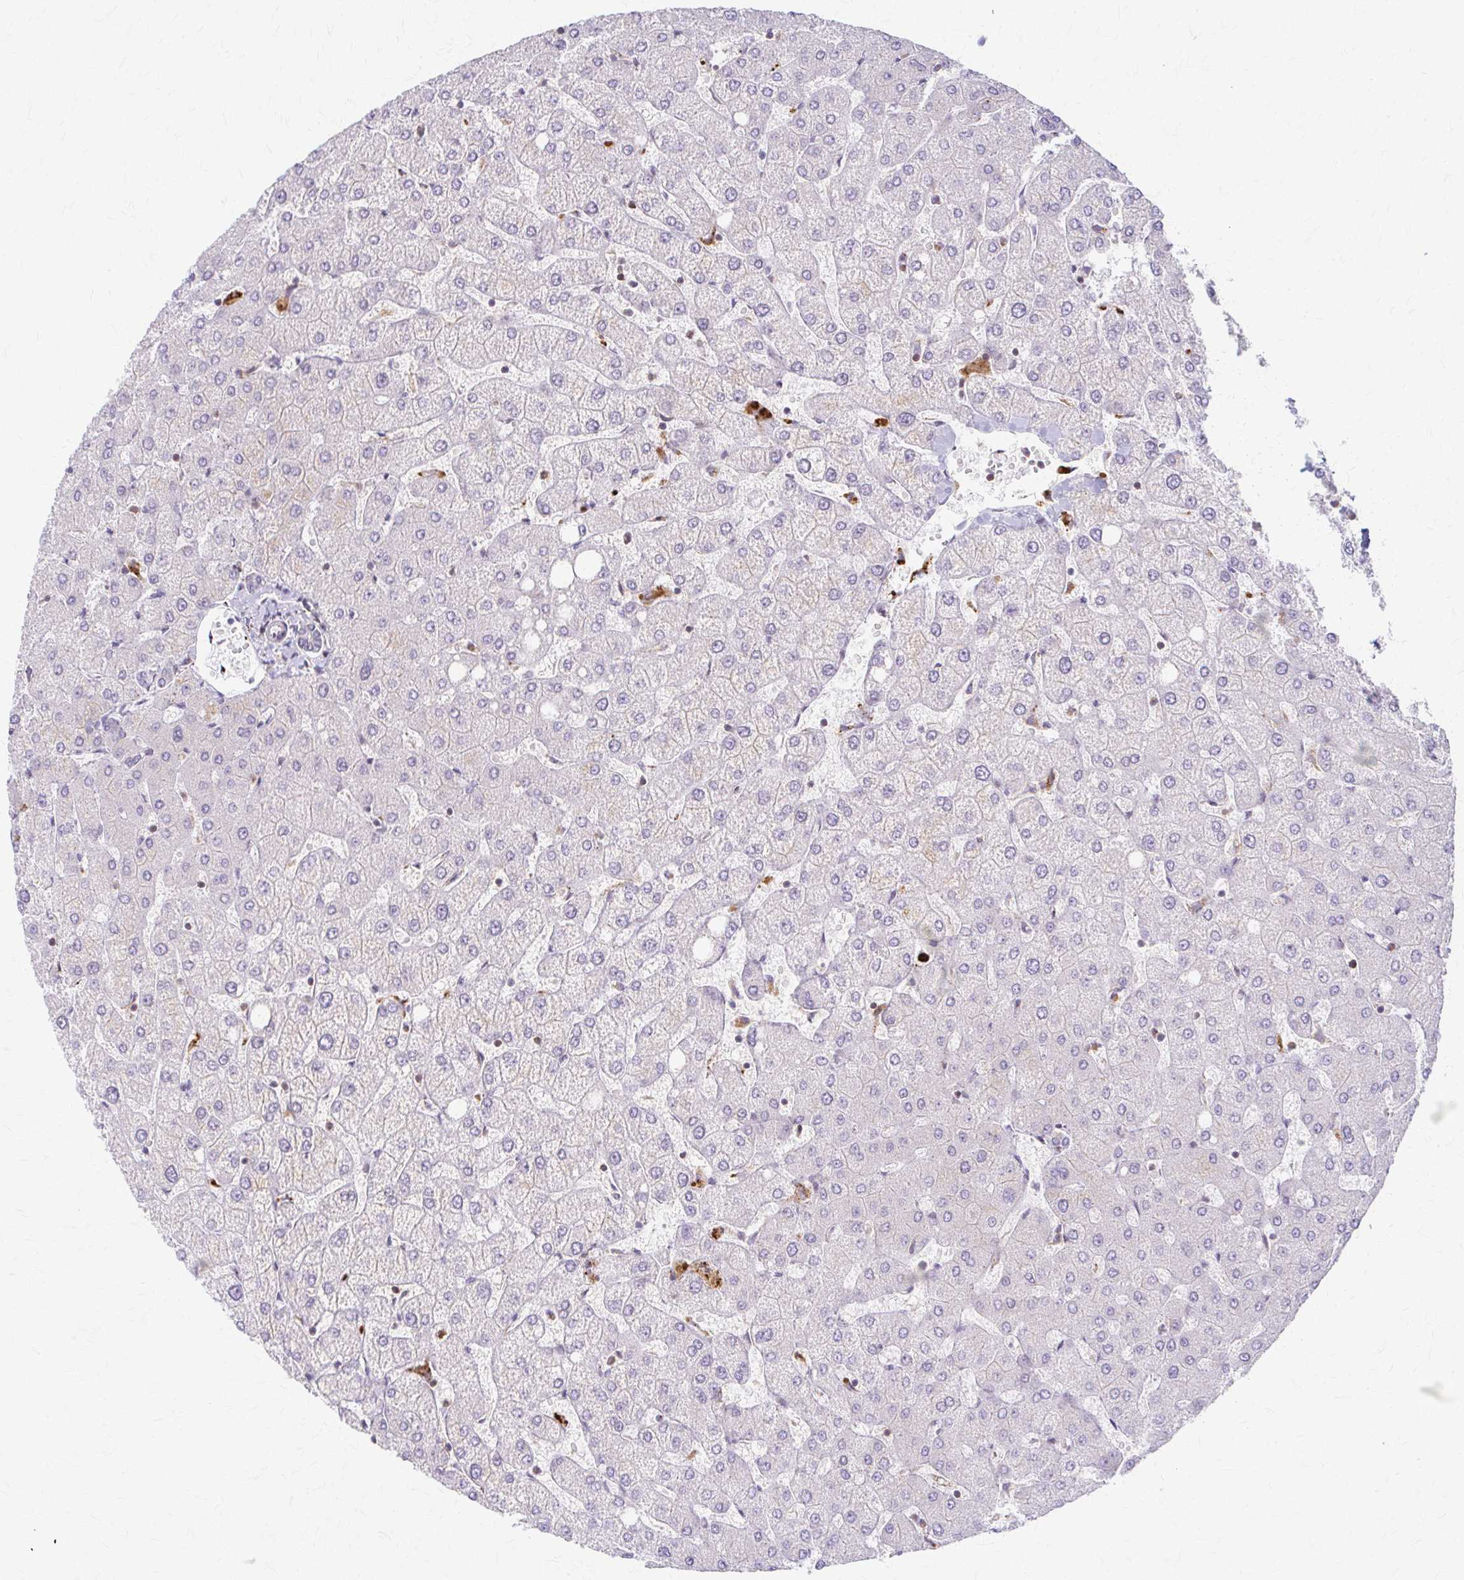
{"staining": {"intensity": "negative", "quantity": "none", "location": "none"}, "tissue": "liver", "cell_type": "Cholangiocytes", "image_type": "normal", "snomed": [{"axis": "morphology", "description": "Normal tissue, NOS"}, {"axis": "topography", "description": "Liver"}], "caption": "Immunohistochemistry (IHC) of benign human liver reveals no expression in cholangiocytes. (Immunohistochemistry, brightfield microscopy, high magnification).", "gene": "ARHGAP35", "patient": {"sex": "female", "age": 54}}